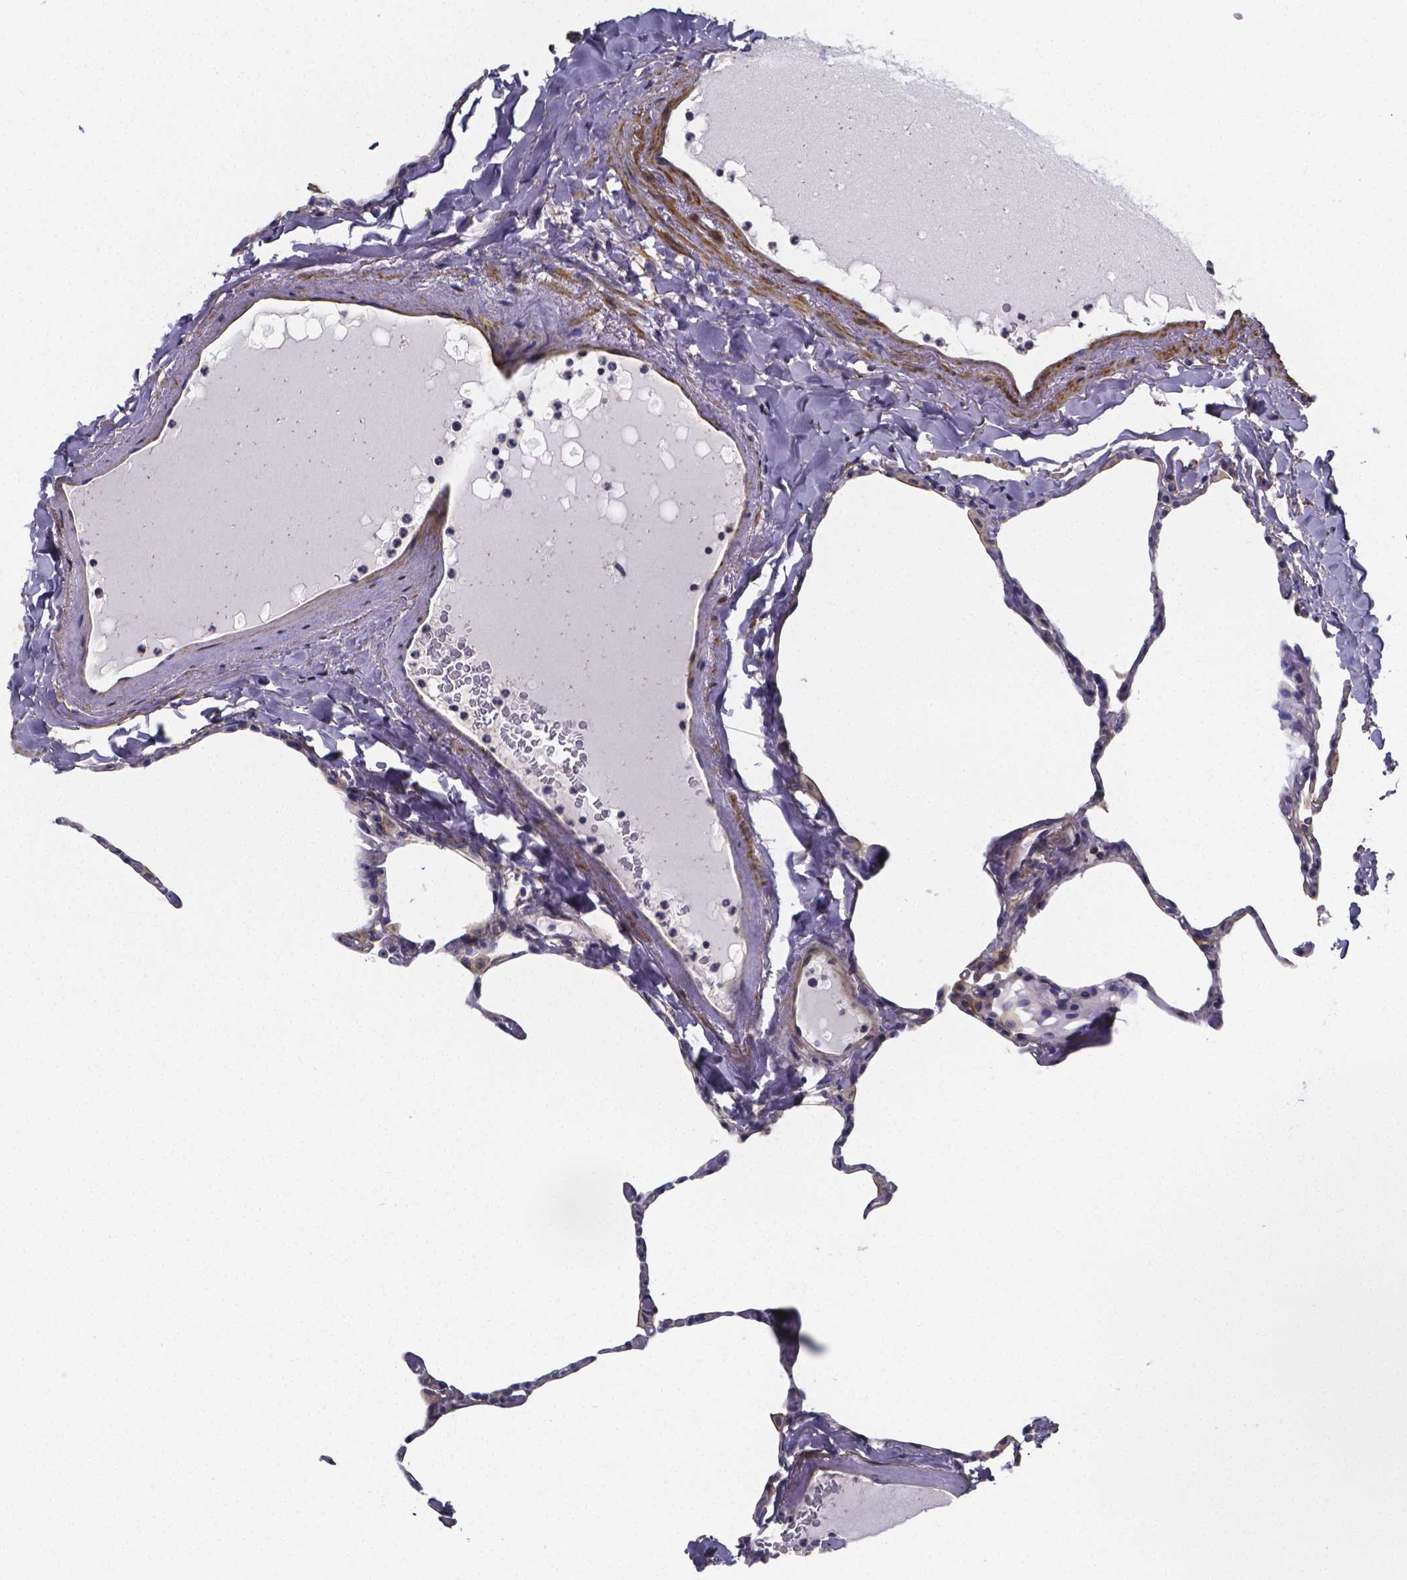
{"staining": {"intensity": "negative", "quantity": "none", "location": "none"}, "tissue": "lung", "cell_type": "Alveolar cells", "image_type": "normal", "snomed": [{"axis": "morphology", "description": "Normal tissue, NOS"}, {"axis": "topography", "description": "Lung"}], "caption": "High power microscopy image of an immunohistochemistry (IHC) photomicrograph of unremarkable lung, revealing no significant expression in alveolar cells.", "gene": "RERG", "patient": {"sex": "male", "age": 65}}